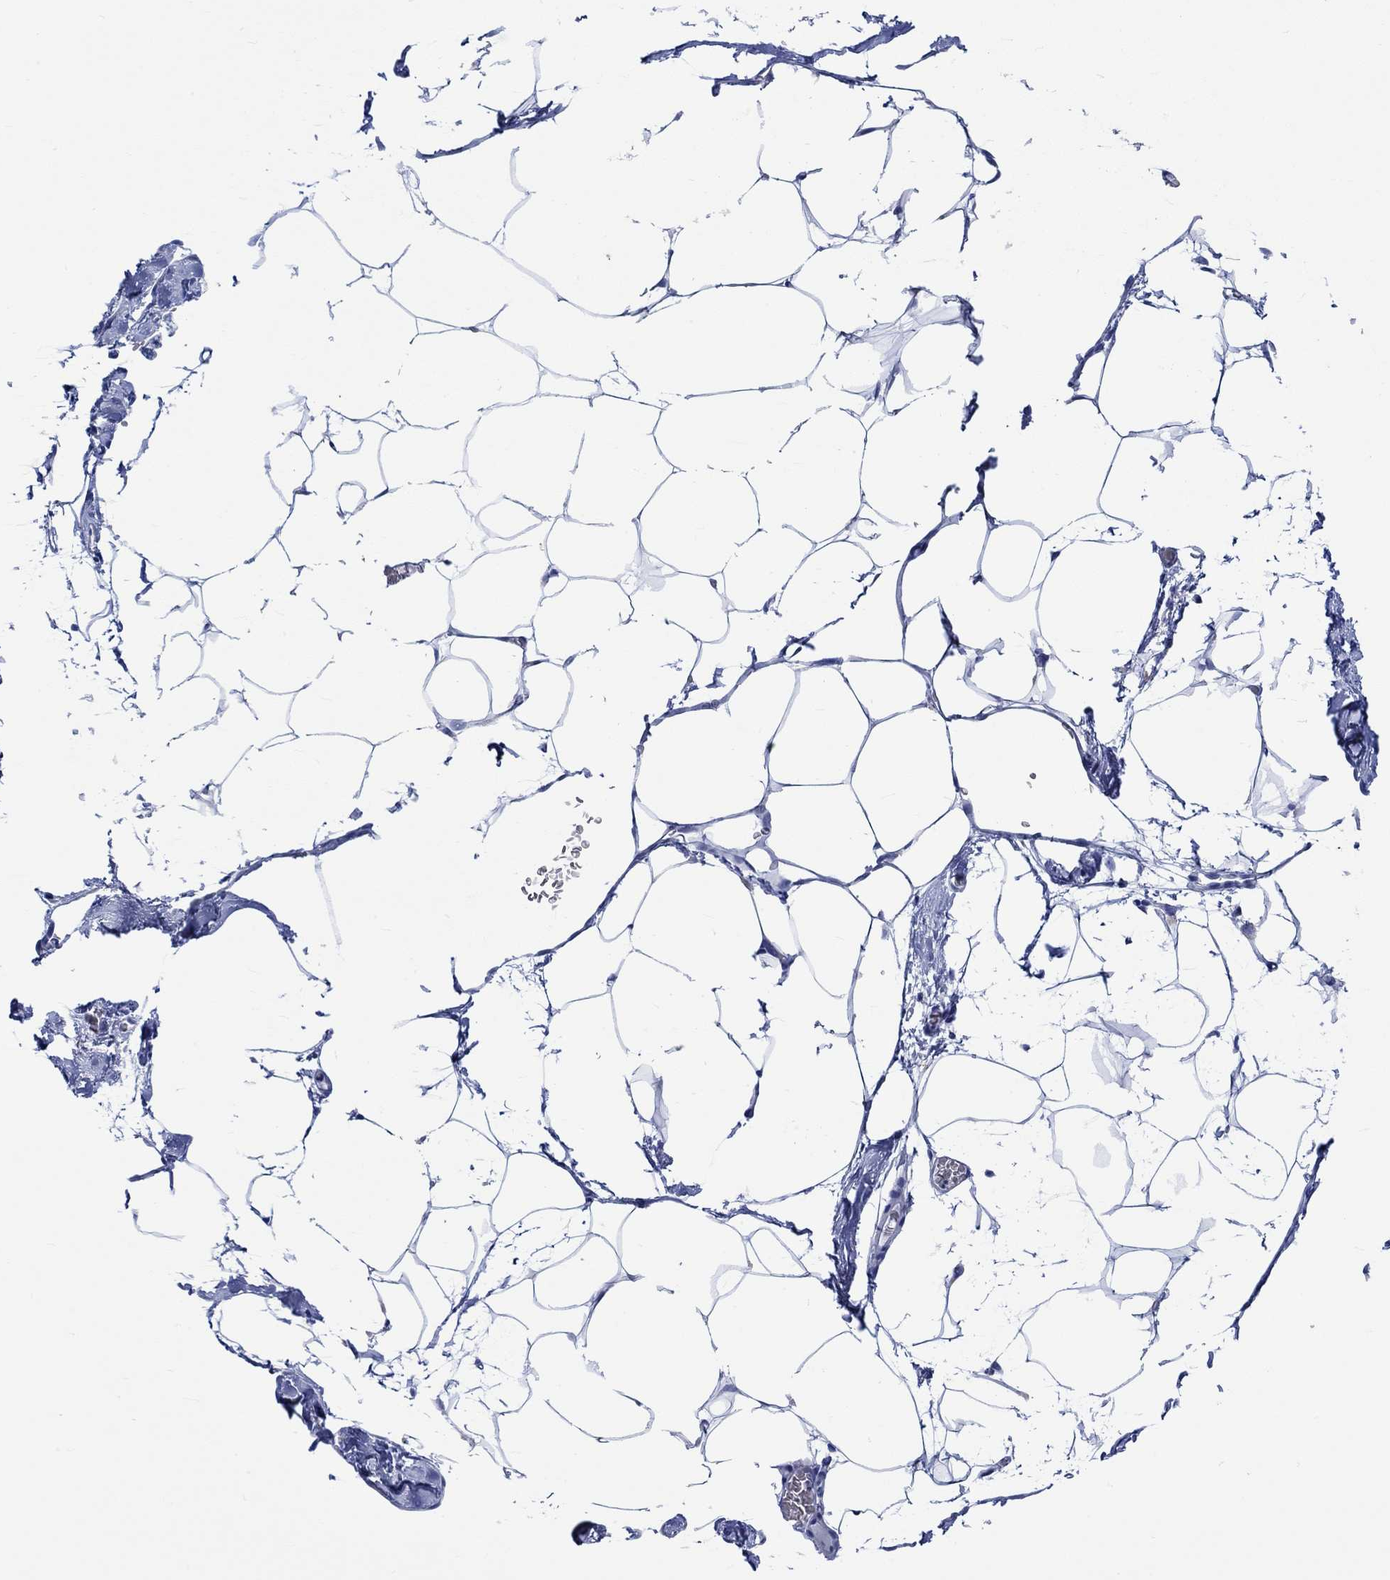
{"staining": {"intensity": "negative", "quantity": "none", "location": "none"}, "tissue": "adipose tissue", "cell_type": "Adipocytes", "image_type": "normal", "snomed": [{"axis": "morphology", "description": "Normal tissue, NOS"}, {"axis": "topography", "description": "Adipose tissue"}], "caption": "High magnification brightfield microscopy of unremarkable adipose tissue stained with DAB (3,3'-diaminobenzidine) (brown) and counterstained with hematoxylin (blue): adipocytes show no significant positivity.", "gene": "PTPRN2", "patient": {"sex": "male", "age": 57}}